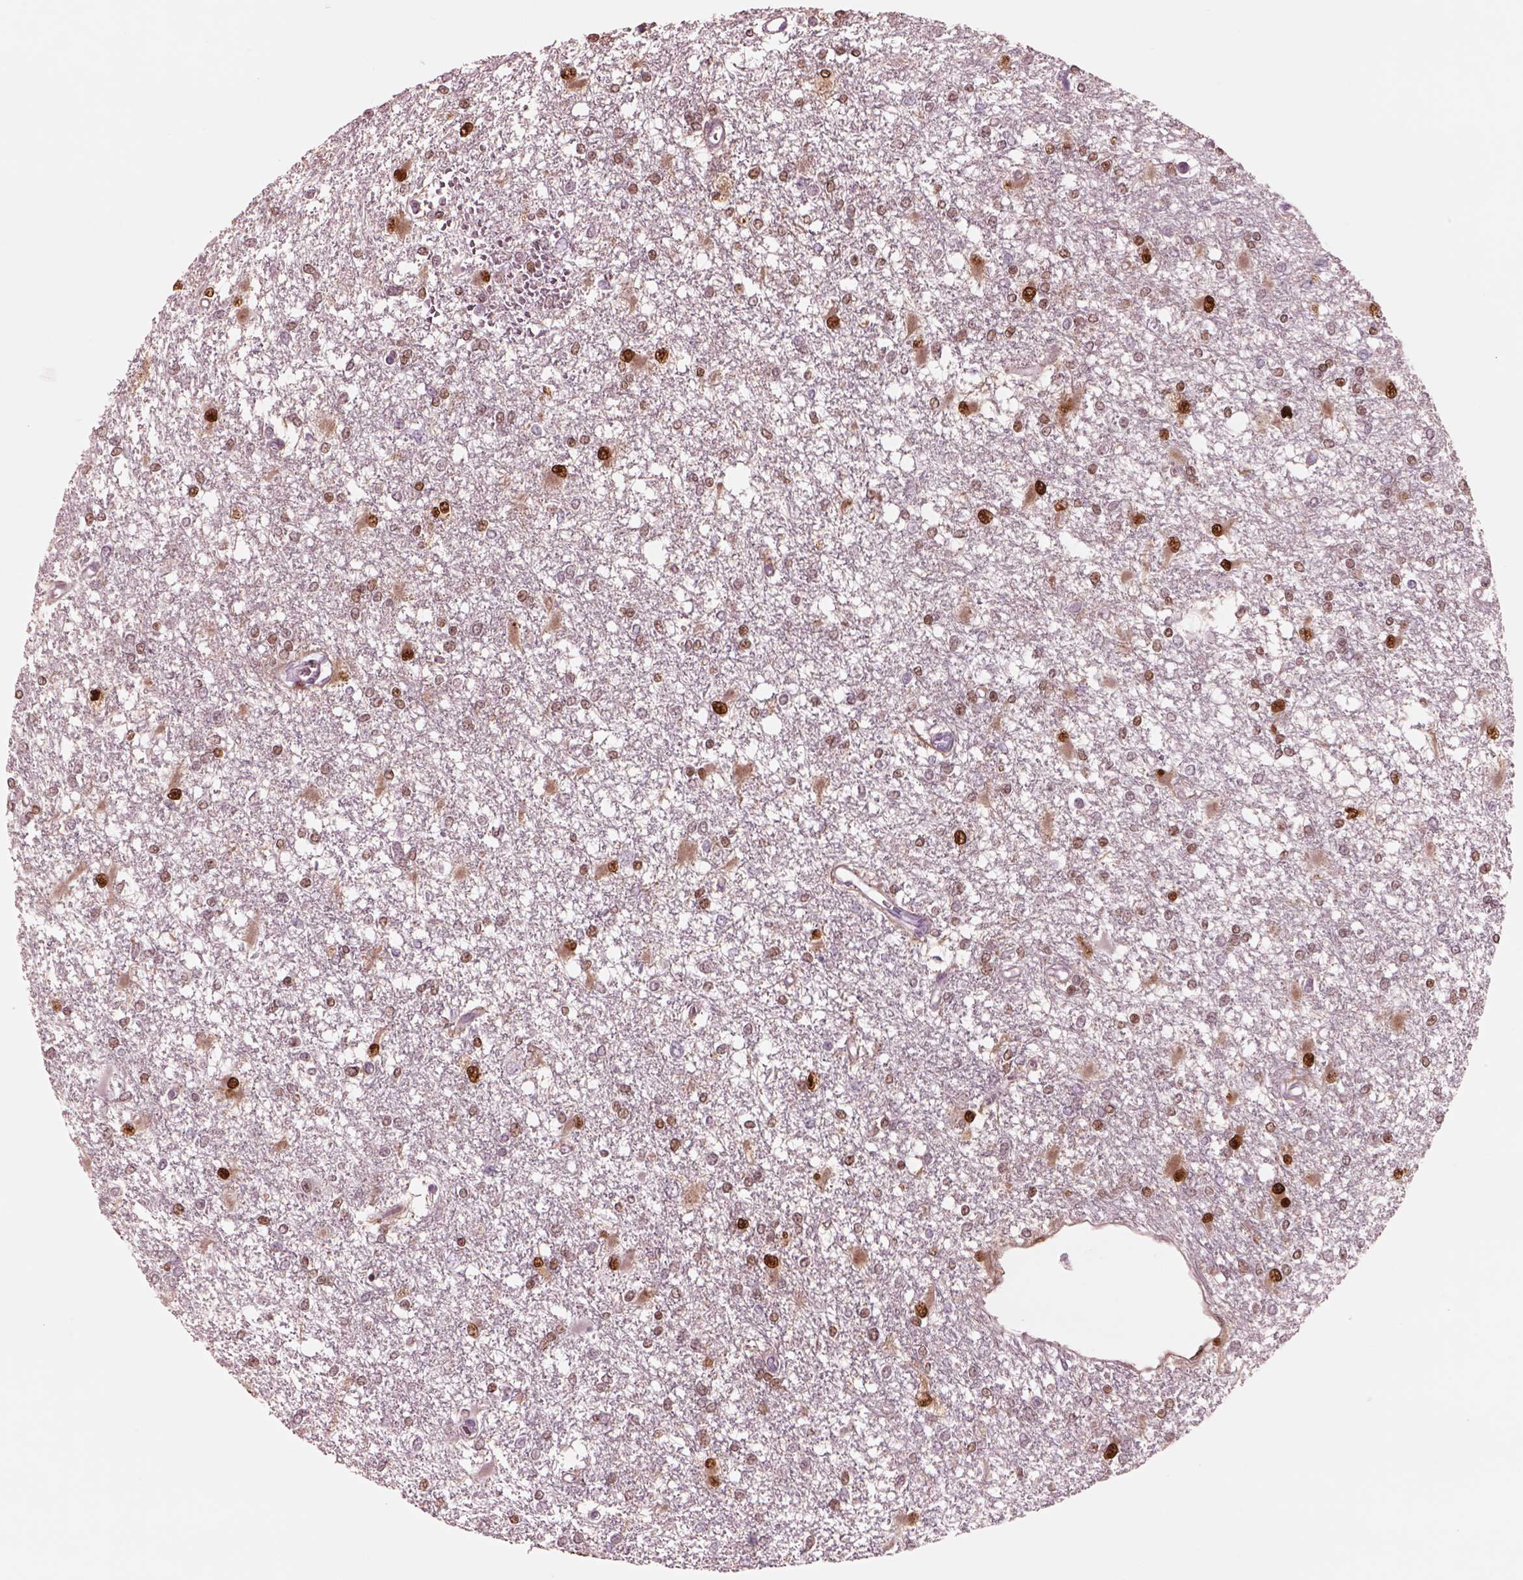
{"staining": {"intensity": "moderate", "quantity": ">75%", "location": "nuclear"}, "tissue": "glioma", "cell_type": "Tumor cells", "image_type": "cancer", "snomed": [{"axis": "morphology", "description": "Glioma, malignant, High grade"}, {"axis": "topography", "description": "Cerebral cortex"}], "caption": "Moderate nuclear expression for a protein is appreciated in about >75% of tumor cells of glioma using immunohistochemistry.", "gene": "SOX9", "patient": {"sex": "male", "age": 79}}